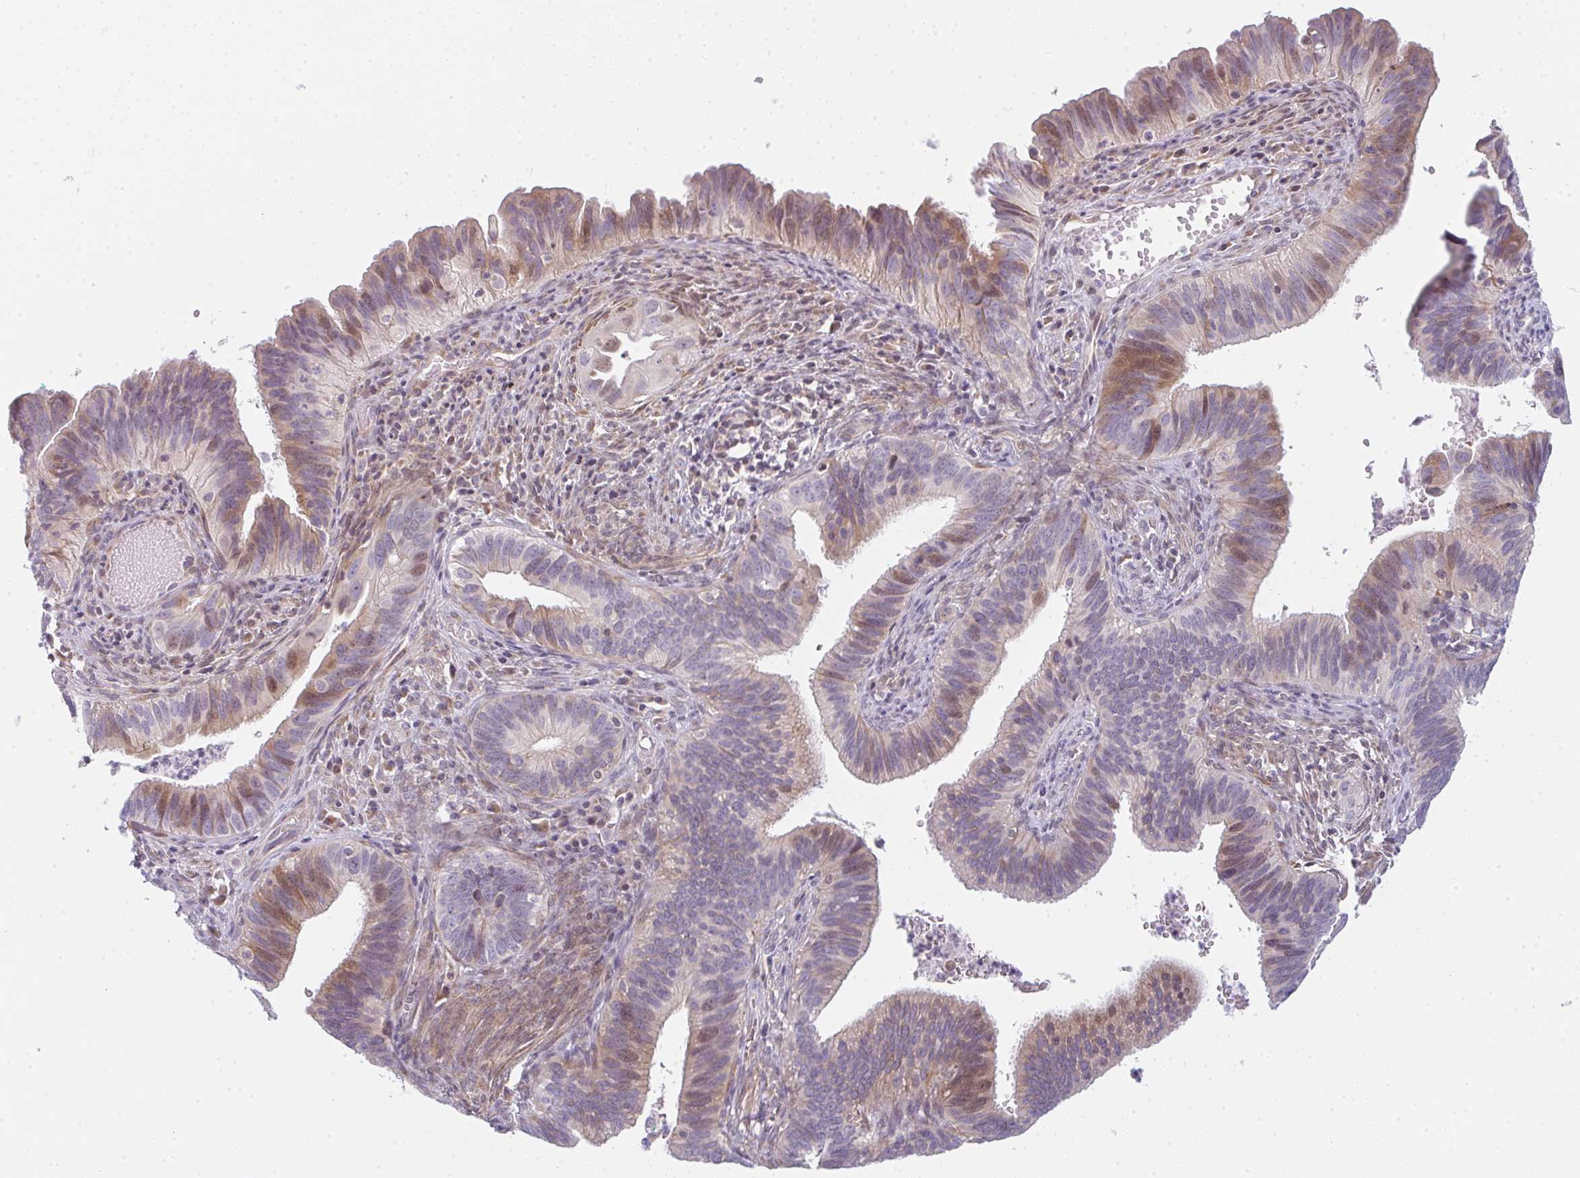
{"staining": {"intensity": "moderate", "quantity": "25%-75%", "location": "cytoplasmic/membranous"}, "tissue": "cervical cancer", "cell_type": "Tumor cells", "image_type": "cancer", "snomed": [{"axis": "morphology", "description": "Adenocarcinoma, NOS"}, {"axis": "topography", "description": "Cervix"}], "caption": "Immunohistochemistry (DAB) staining of cervical cancer (adenocarcinoma) displays moderate cytoplasmic/membranous protein positivity in approximately 25%-75% of tumor cells.", "gene": "TMEM237", "patient": {"sex": "female", "age": 42}}